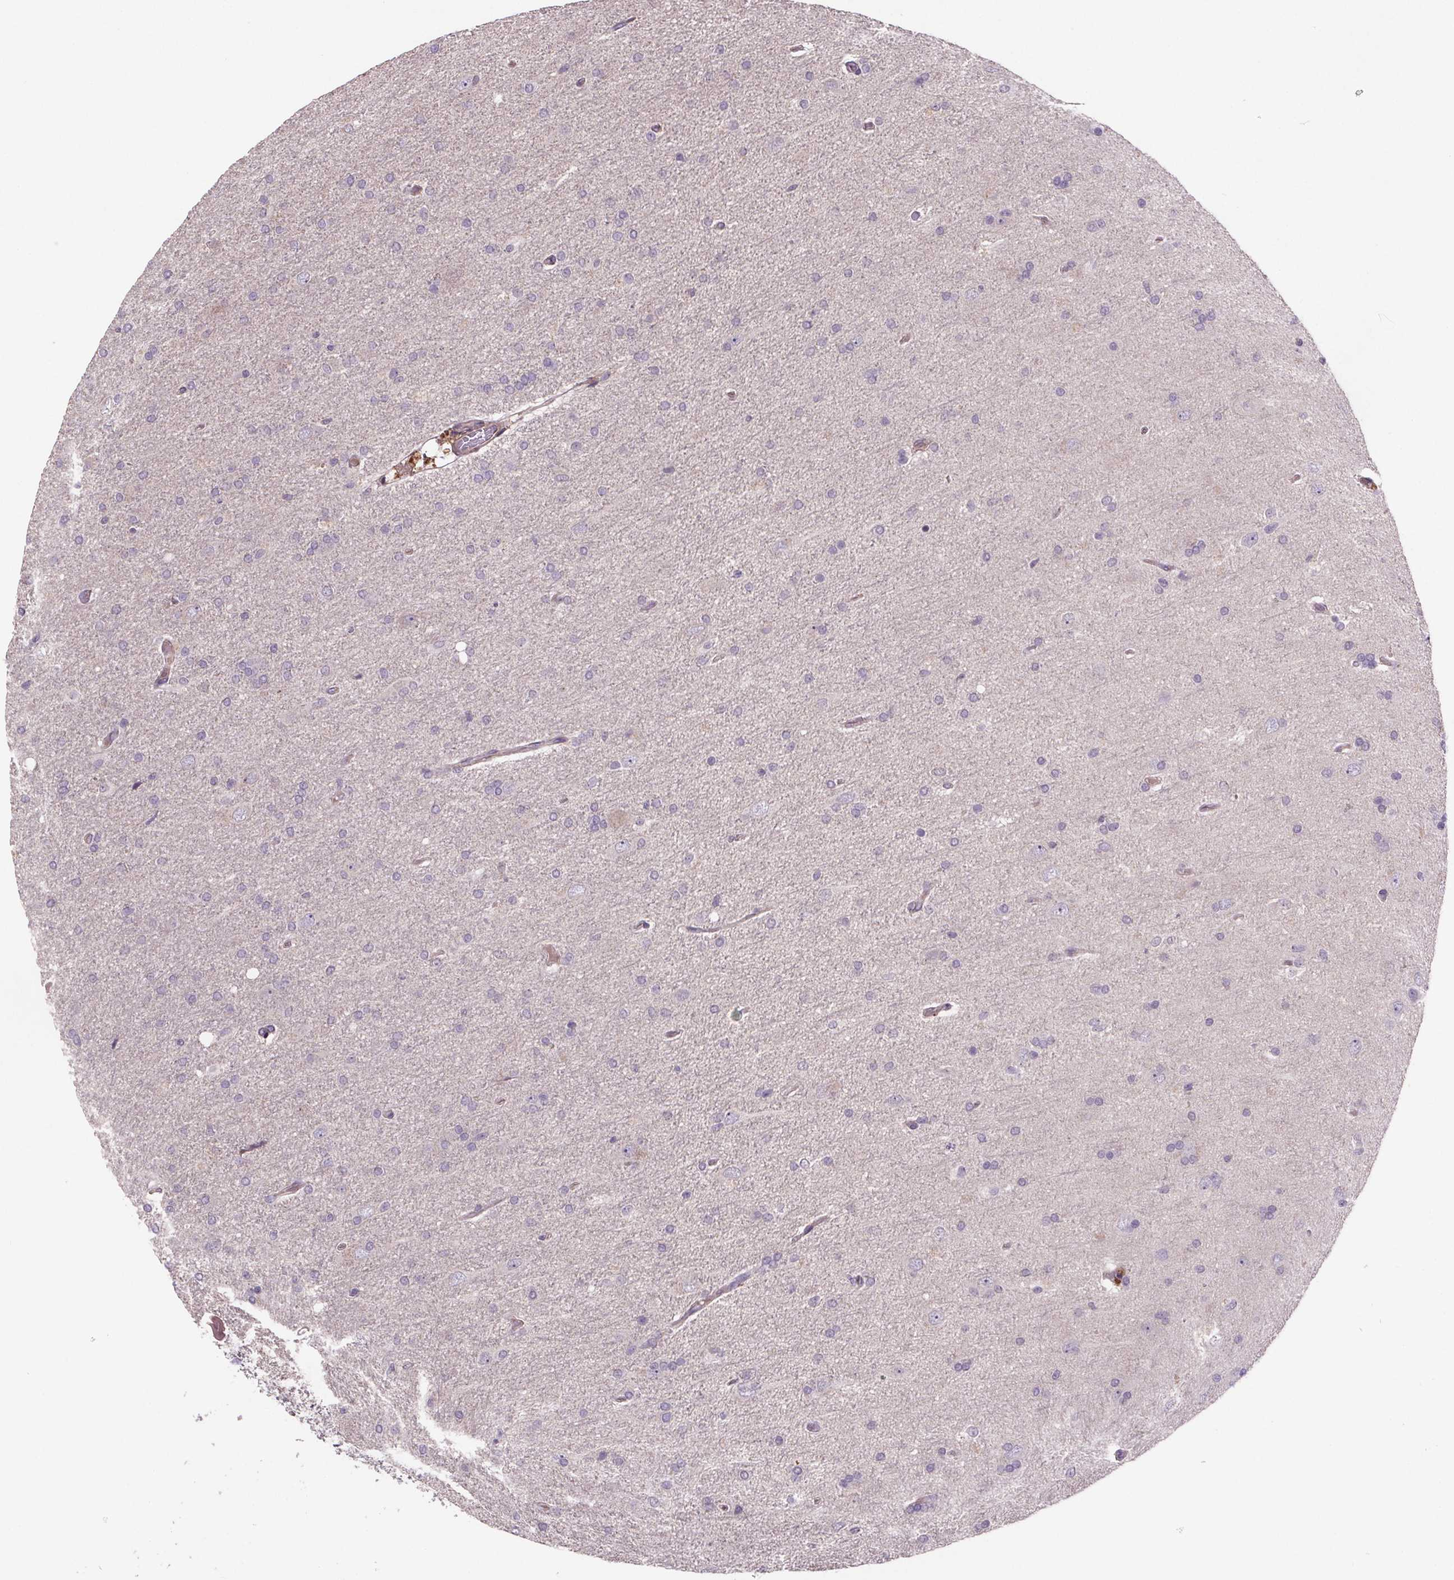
{"staining": {"intensity": "negative", "quantity": "none", "location": "none"}, "tissue": "glioma", "cell_type": "Tumor cells", "image_type": "cancer", "snomed": [{"axis": "morphology", "description": "Glioma, malignant, High grade"}, {"axis": "topography", "description": "Cerebral cortex"}], "caption": "The image exhibits no significant positivity in tumor cells of high-grade glioma (malignant).", "gene": "CLN3", "patient": {"sex": "male", "age": 70}}